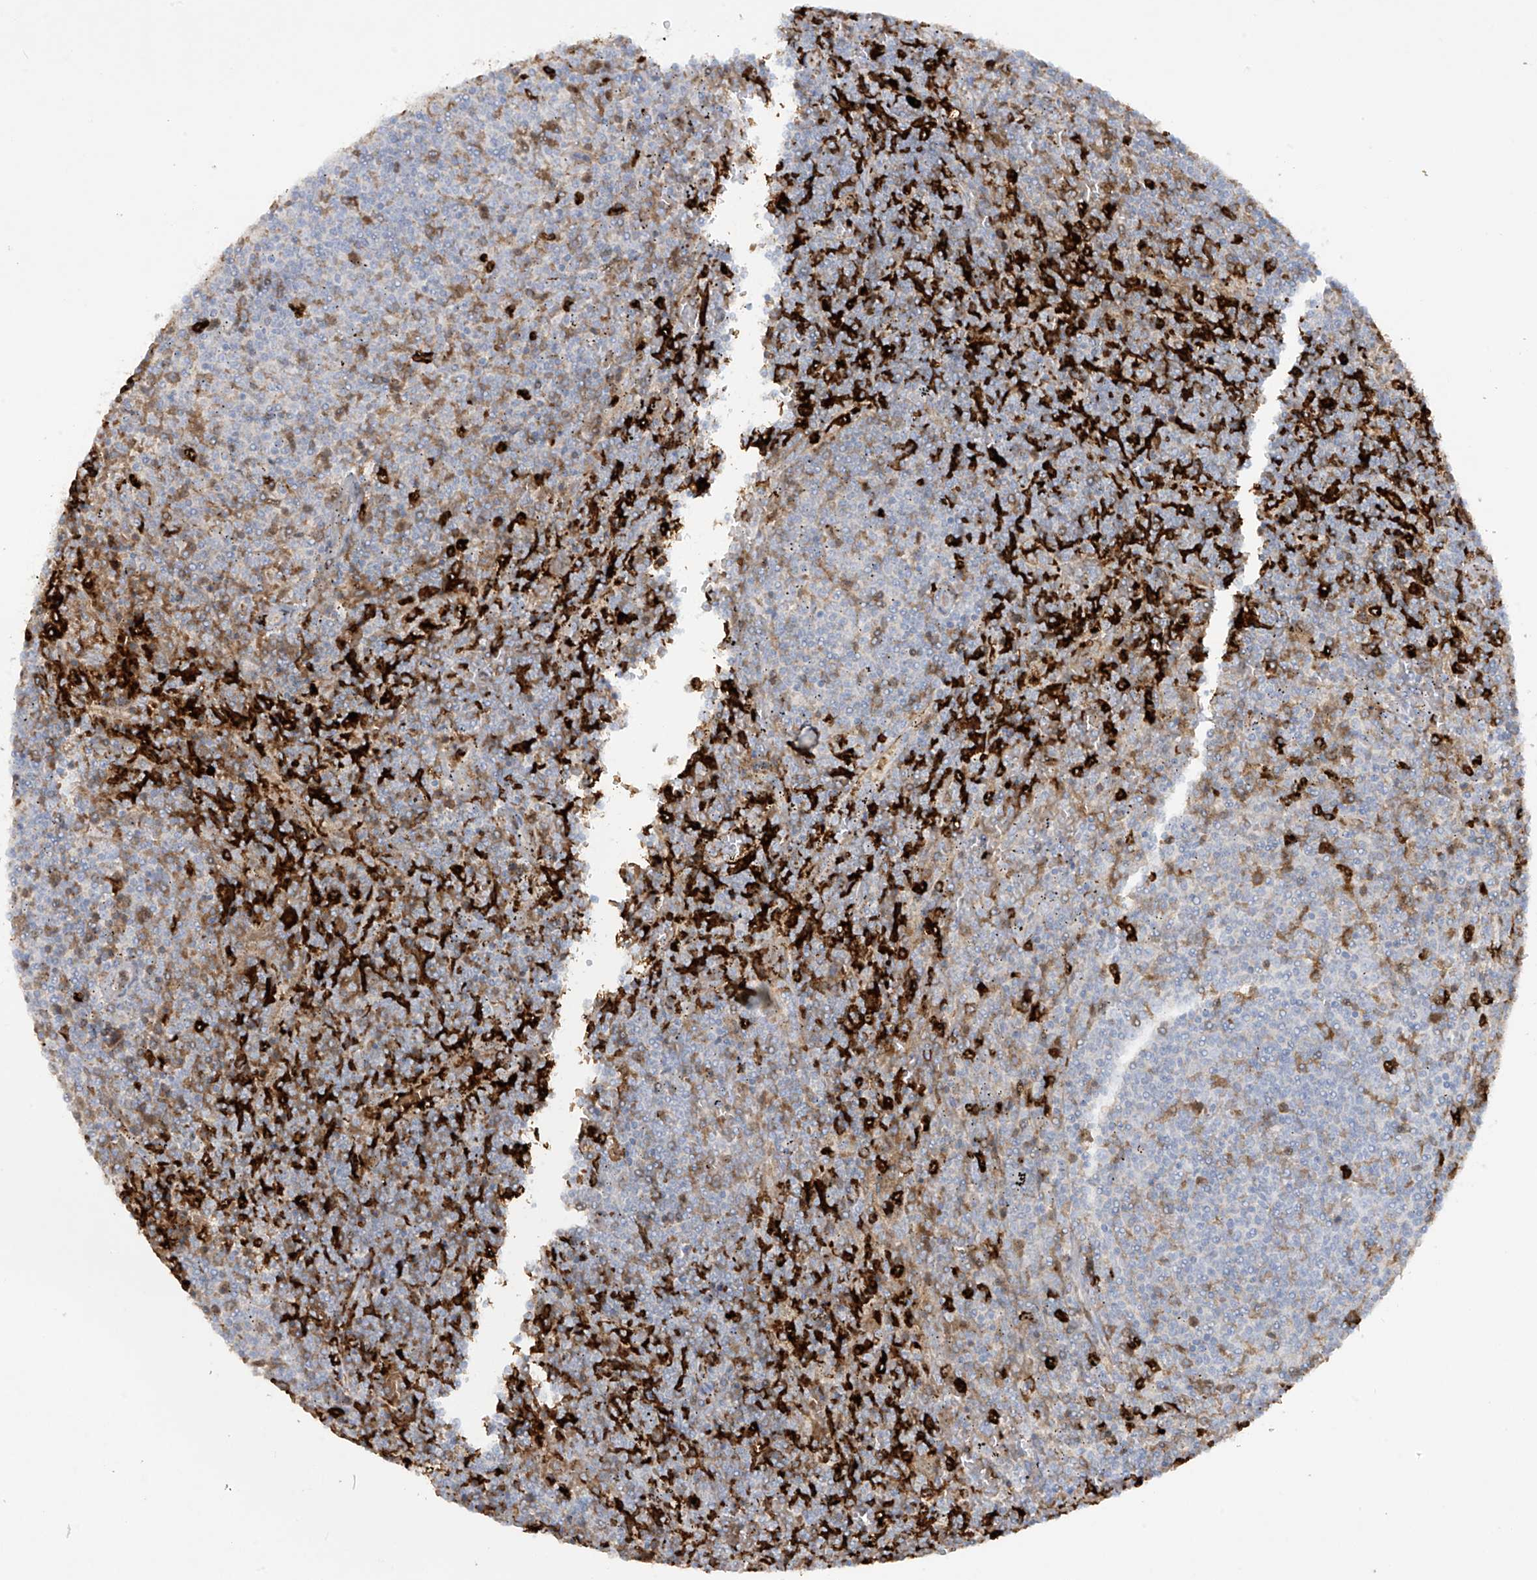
{"staining": {"intensity": "negative", "quantity": "none", "location": "none"}, "tissue": "lymphoma", "cell_type": "Tumor cells", "image_type": "cancer", "snomed": [{"axis": "morphology", "description": "Malignant lymphoma, non-Hodgkin's type, Low grade"}, {"axis": "topography", "description": "Spleen"}], "caption": "Human lymphoma stained for a protein using immunohistochemistry (IHC) shows no staining in tumor cells.", "gene": "FCGR3A", "patient": {"sex": "female", "age": 50}}